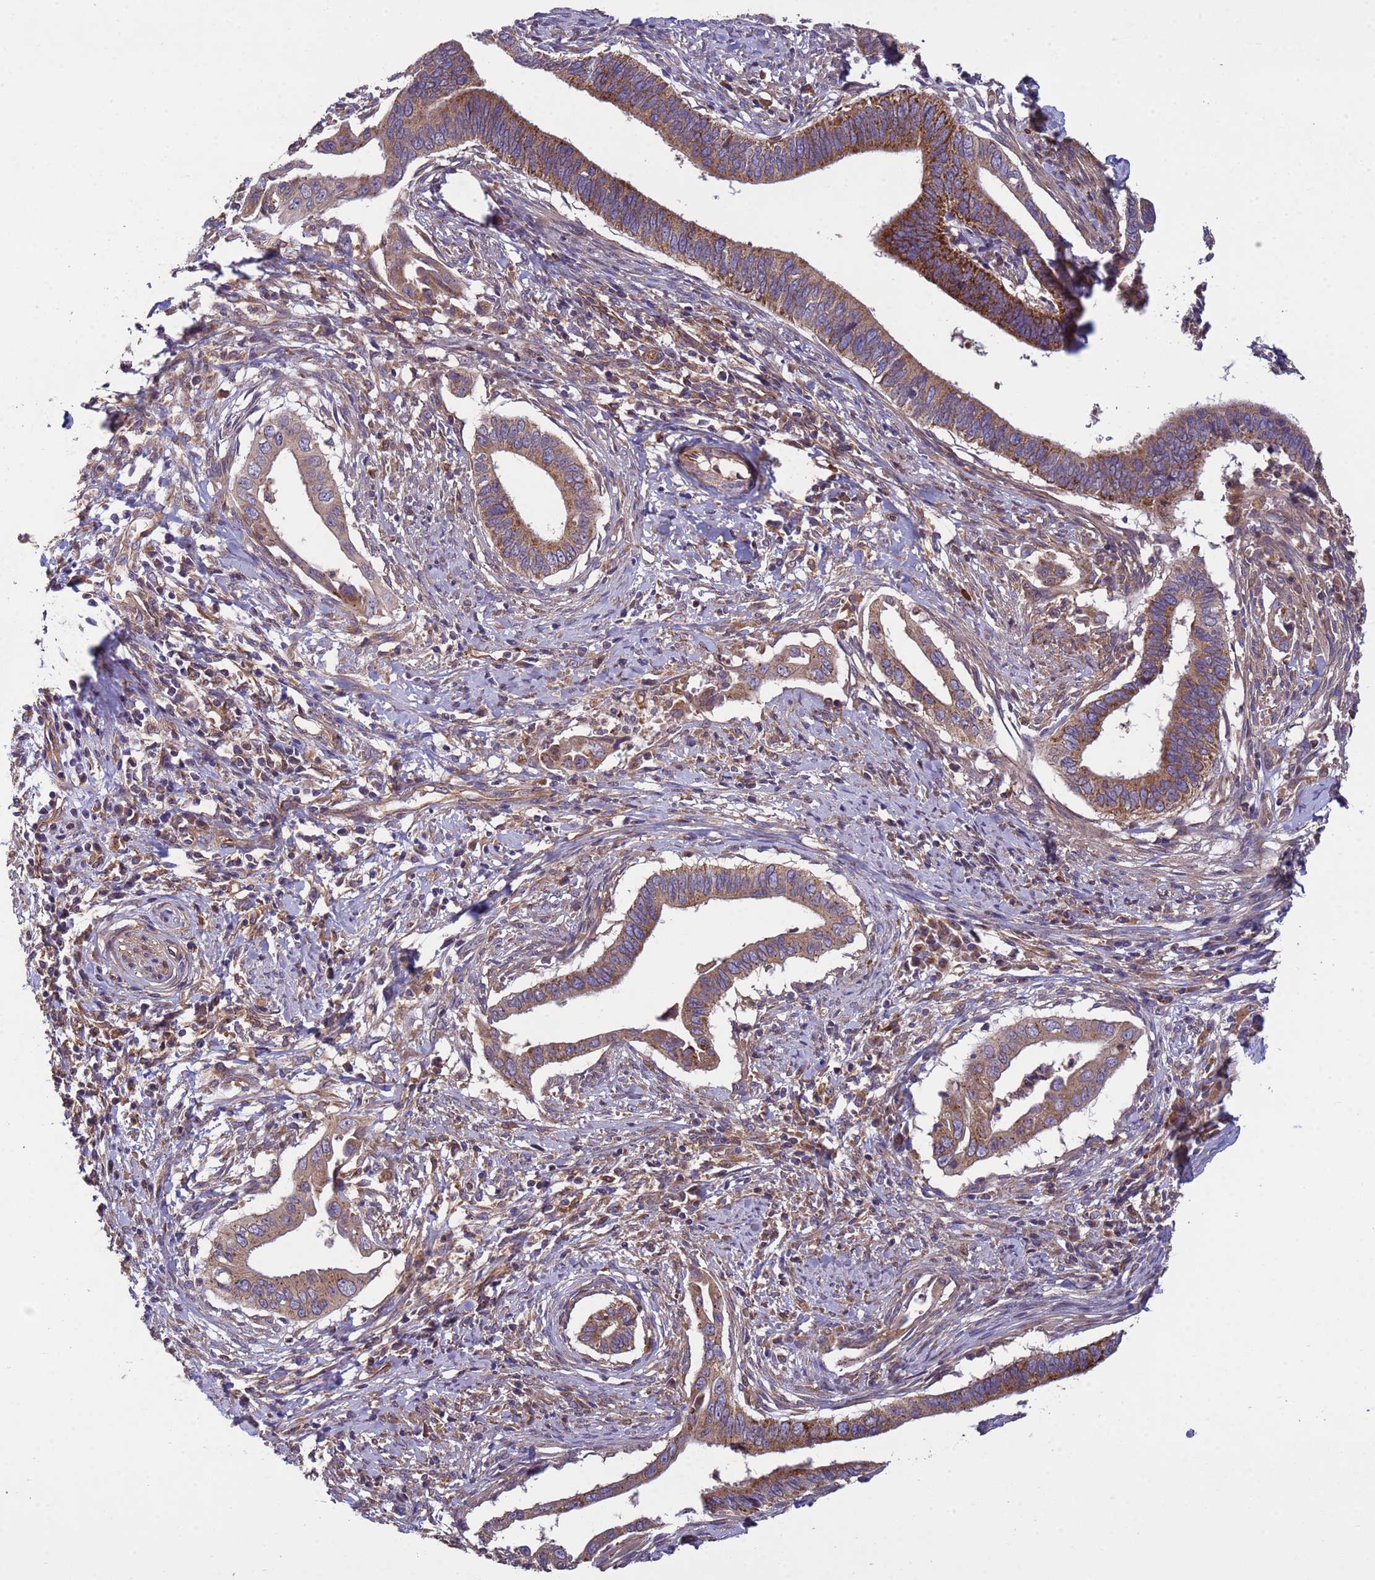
{"staining": {"intensity": "moderate", "quantity": "25%-75%", "location": "cytoplasmic/membranous"}, "tissue": "cervical cancer", "cell_type": "Tumor cells", "image_type": "cancer", "snomed": [{"axis": "morphology", "description": "Adenocarcinoma, NOS"}, {"axis": "topography", "description": "Cervix"}], "caption": "Moderate cytoplasmic/membranous expression is identified in approximately 25%-75% of tumor cells in adenocarcinoma (cervical).", "gene": "RAB10", "patient": {"sex": "female", "age": 42}}